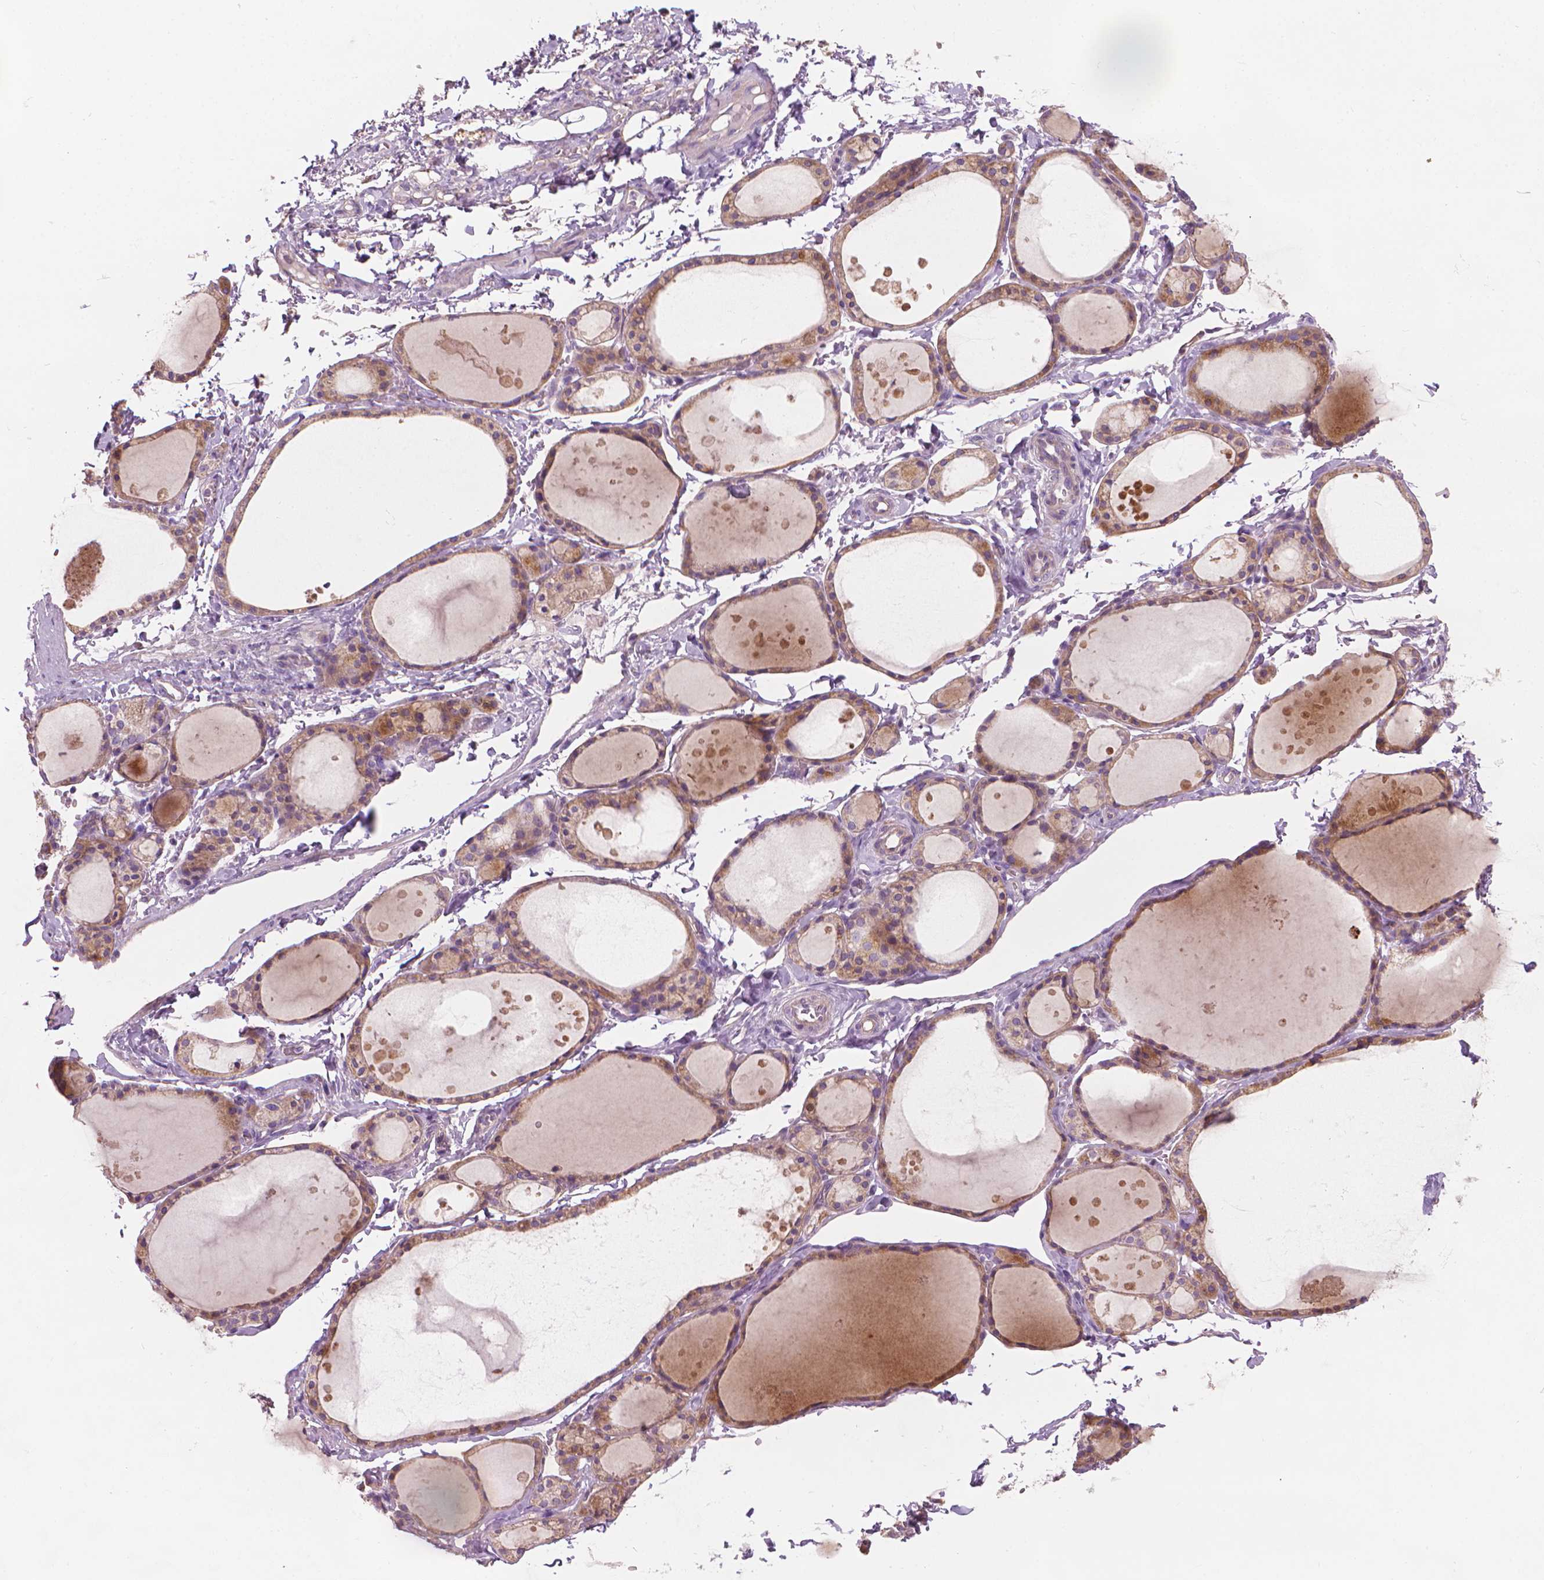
{"staining": {"intensity": "moderate", "quantity": ">75%", "location": "cytoplasmic/membranous"}, "tissue": "thyroid gland", "cell_type": "Glandular cells", "image_type": "normal", "snomed": [{"axis": "morphology", "description": "Normal tissue, NOS"}, {"axis": "topography", "description": "Thyroid gland"}], "caption": "About >75% of glandular cells in benign thyroid gland display moderate cytoplasmic/membranous protein expression as visualized by brown immunohistochemical staining.", "gene": "TTC29", "patient": {"sex": "male", "age": 68}}